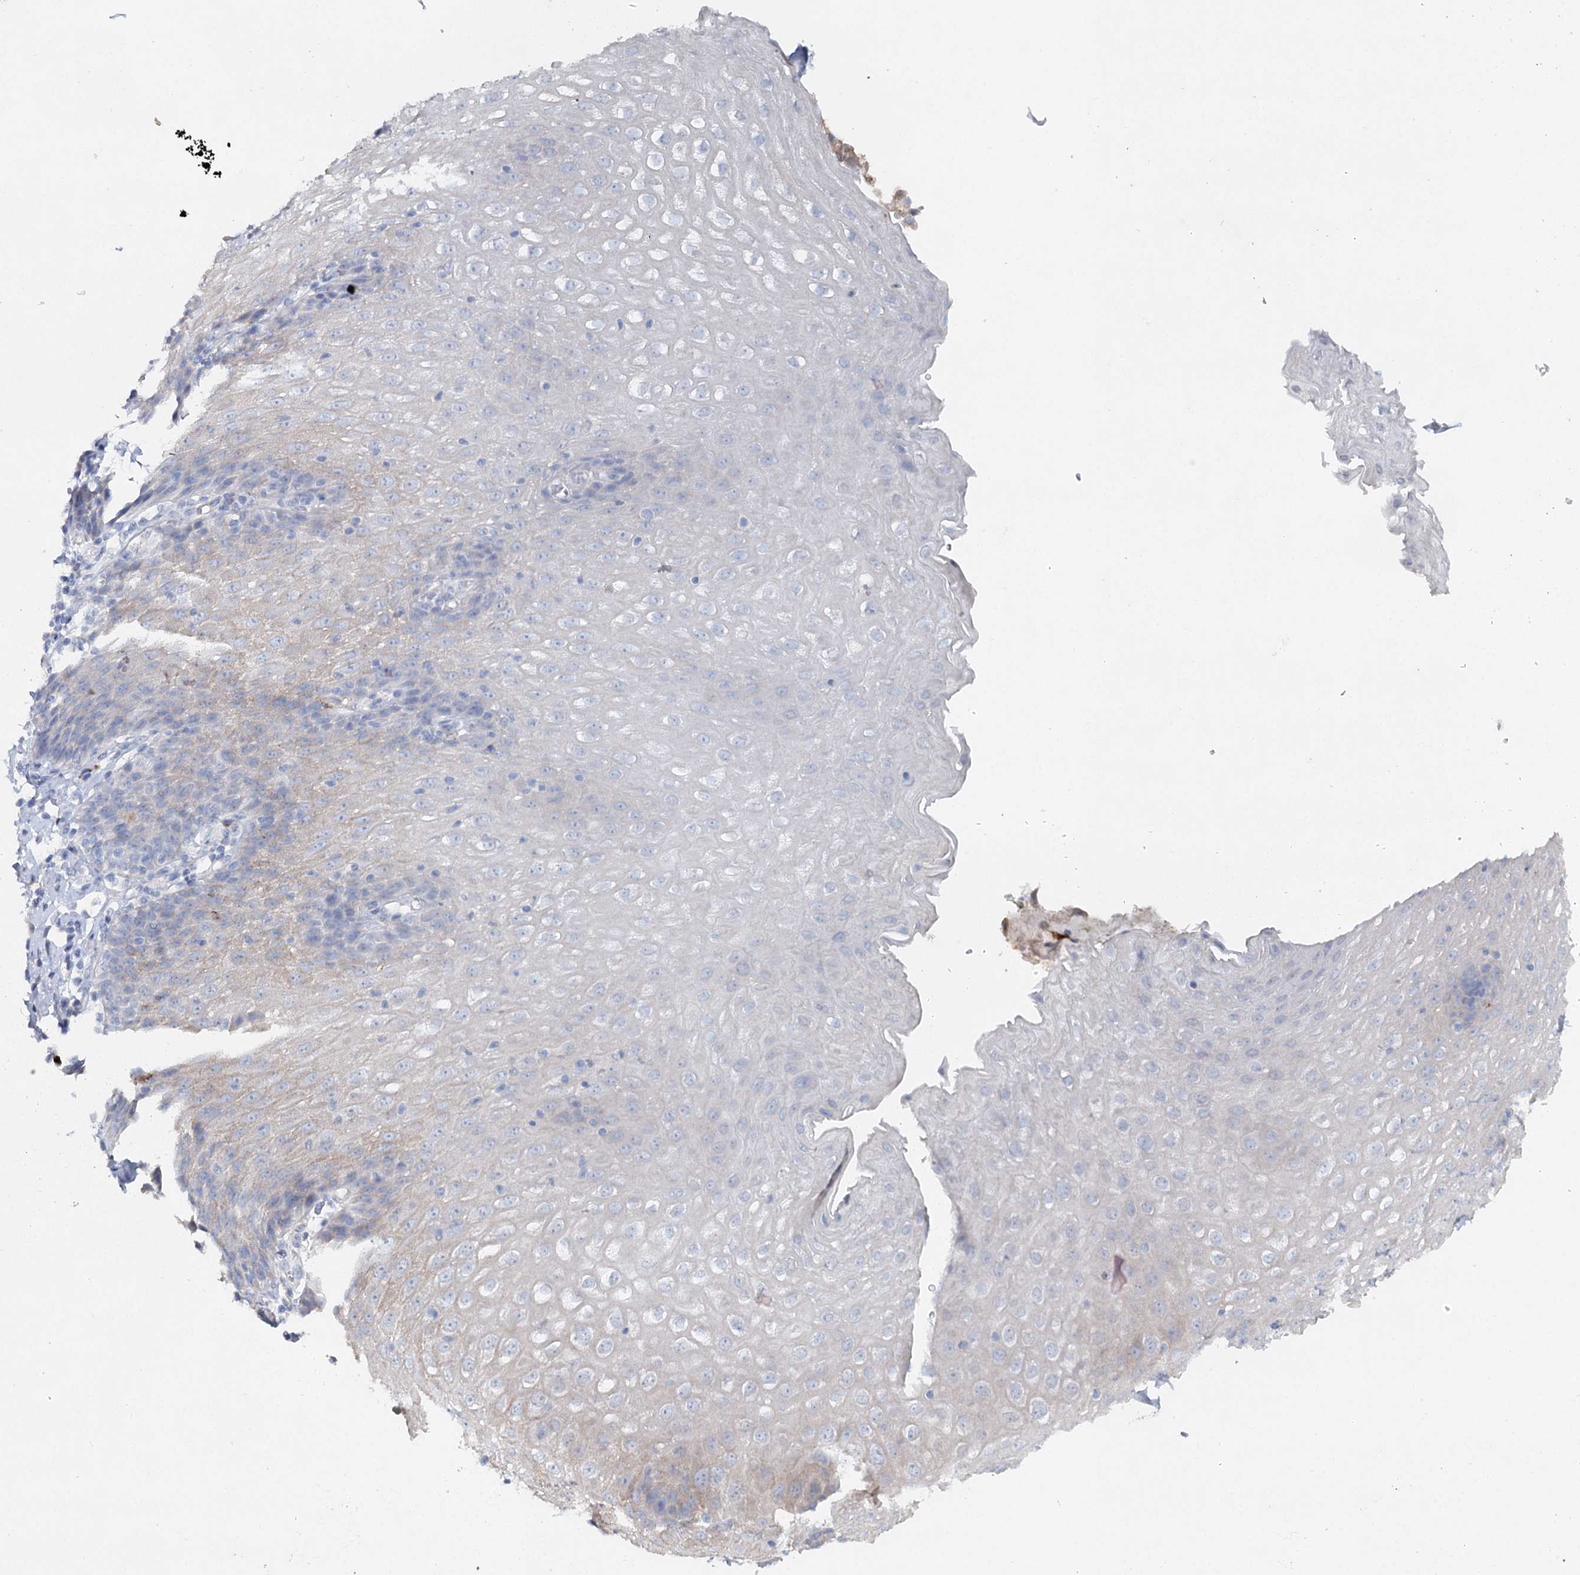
{"staining": {"intensity": "weak", "quantity": "<25%", "location": "cytoplasmic/membranous"}, "tissue": "esophagus", "cell_type": "Squamous epithelial cells", "image_type": "normal", "snomed": [{"axis": "morphology", "description": "Normal tissue, NOS"}, {"axis": "topography", "description": "Esophagus"}], "caption": "Immunohistochemical staining of normal esophagus displays no significant expression in squamous epithelial cells. (Immunohistochemistry, brightfield microscopy, high magnification).", "gene": "RFX6", "patient": {"sex": "female", "age": 61}}